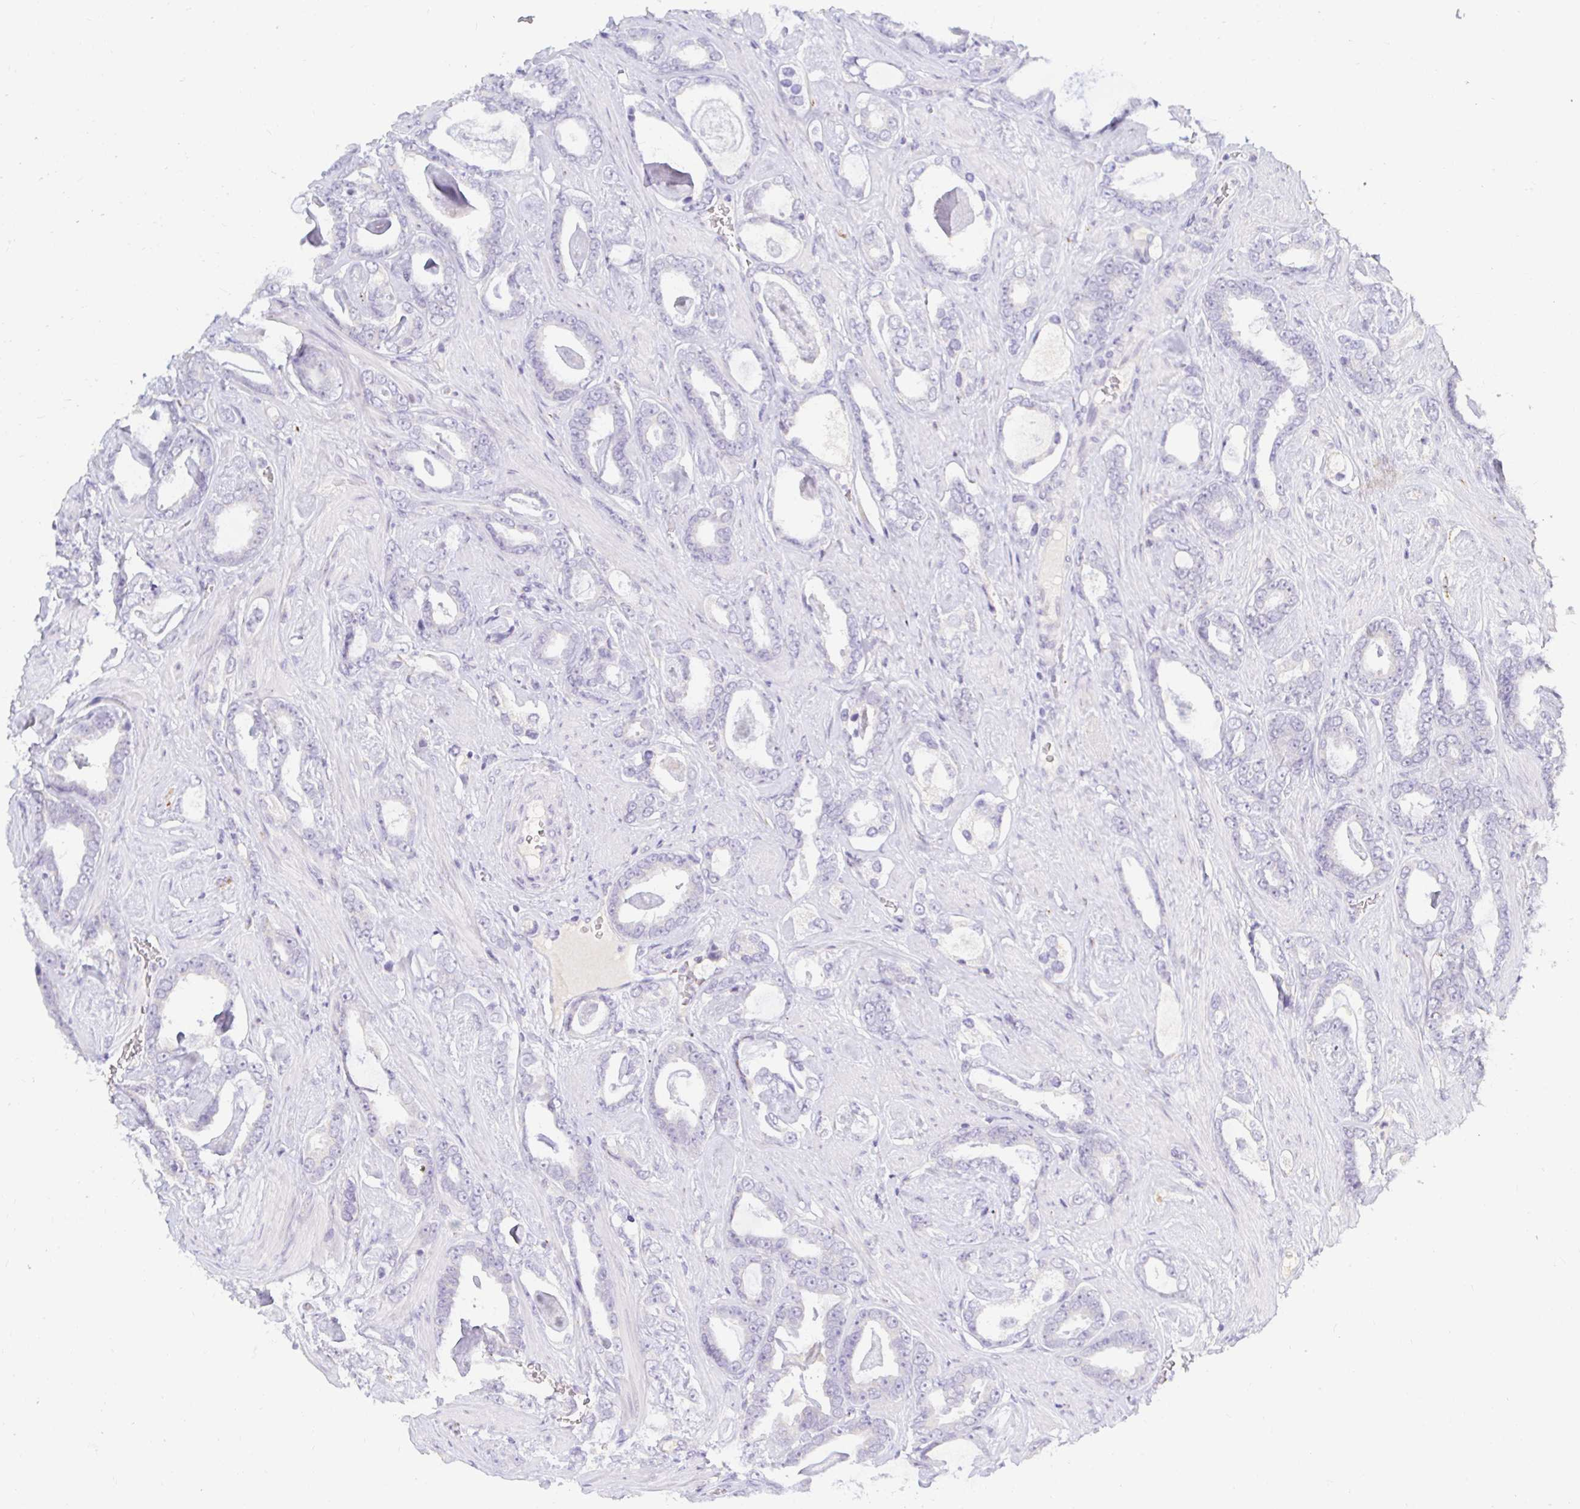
{"staining": {"intensity": "negative", "quantity": "none", "location": "none"}, "tissue": "prostate cancer", "cell_type": "Tumor cells", "image_type": "cancer", "snomed": [{"axis": "morphology", "description": "Adenocarcinoma, High grade"}, {"axis": "topography", "description": "Prostate"}], "caption": "Tumor cells are negative for brown protein staining in prostate high-grade adenocarcinoma.", "gene": "OR51D1", "patient": {"sex": "male", "age": 63}}